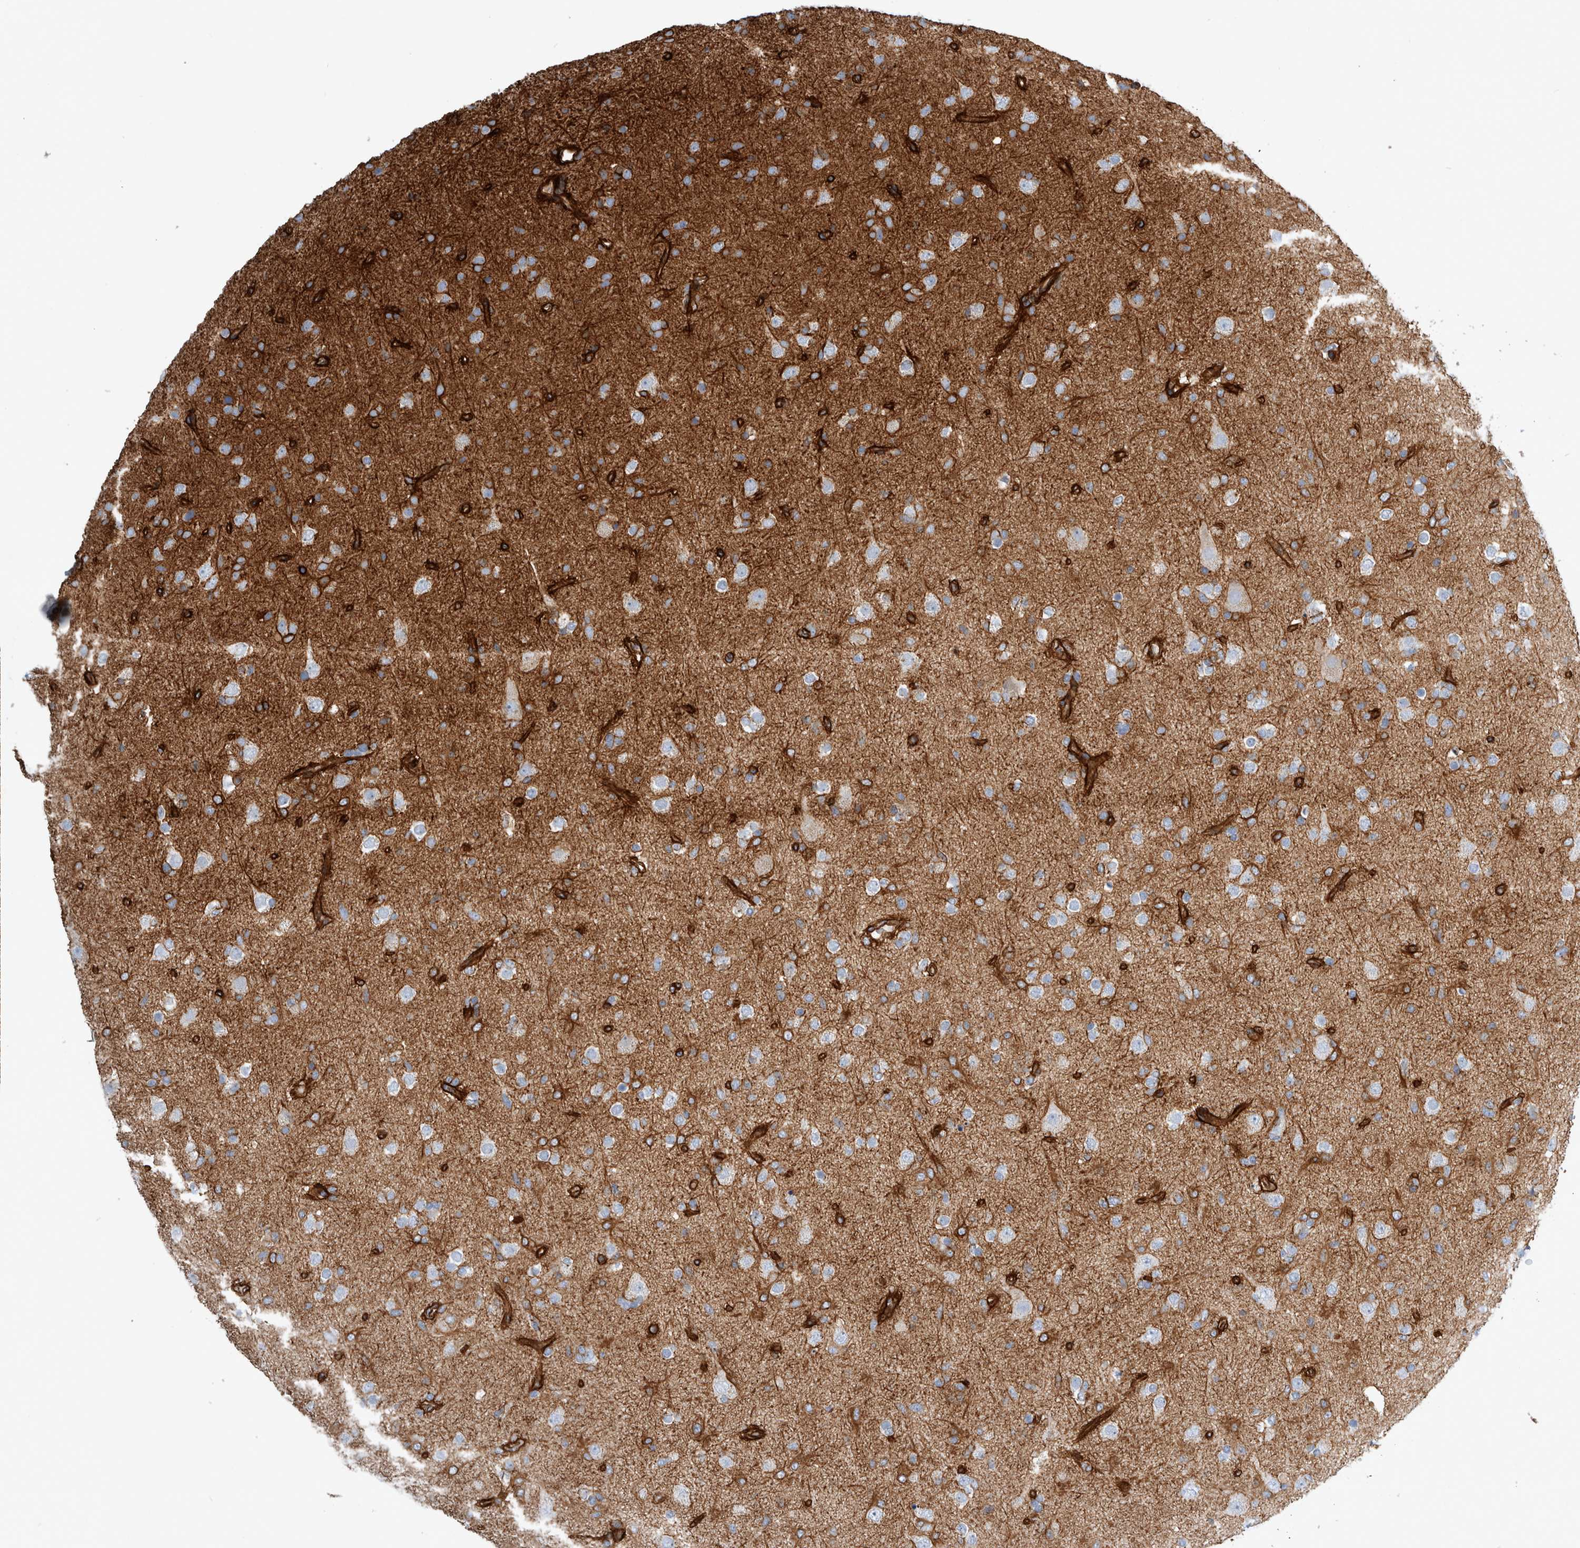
{"staining": {"intensity": "weak", "quantity": "<25%", "location": "cytoplasmic/membranous"}, "tissue": "glioma", "cell_type": "Tumor cells", "image_type": "cancer", "snomed": [{"axis": "morphology", "description": "Glioma, malignant, Low grade"}, {"axis": "topography", "description": "Brain"}], "caption": "Glioma stained for a protein using IHC reveals no positivity tumor cells.", "gene": "PLEC", "patient": {"sex": "male", "age": 65}}